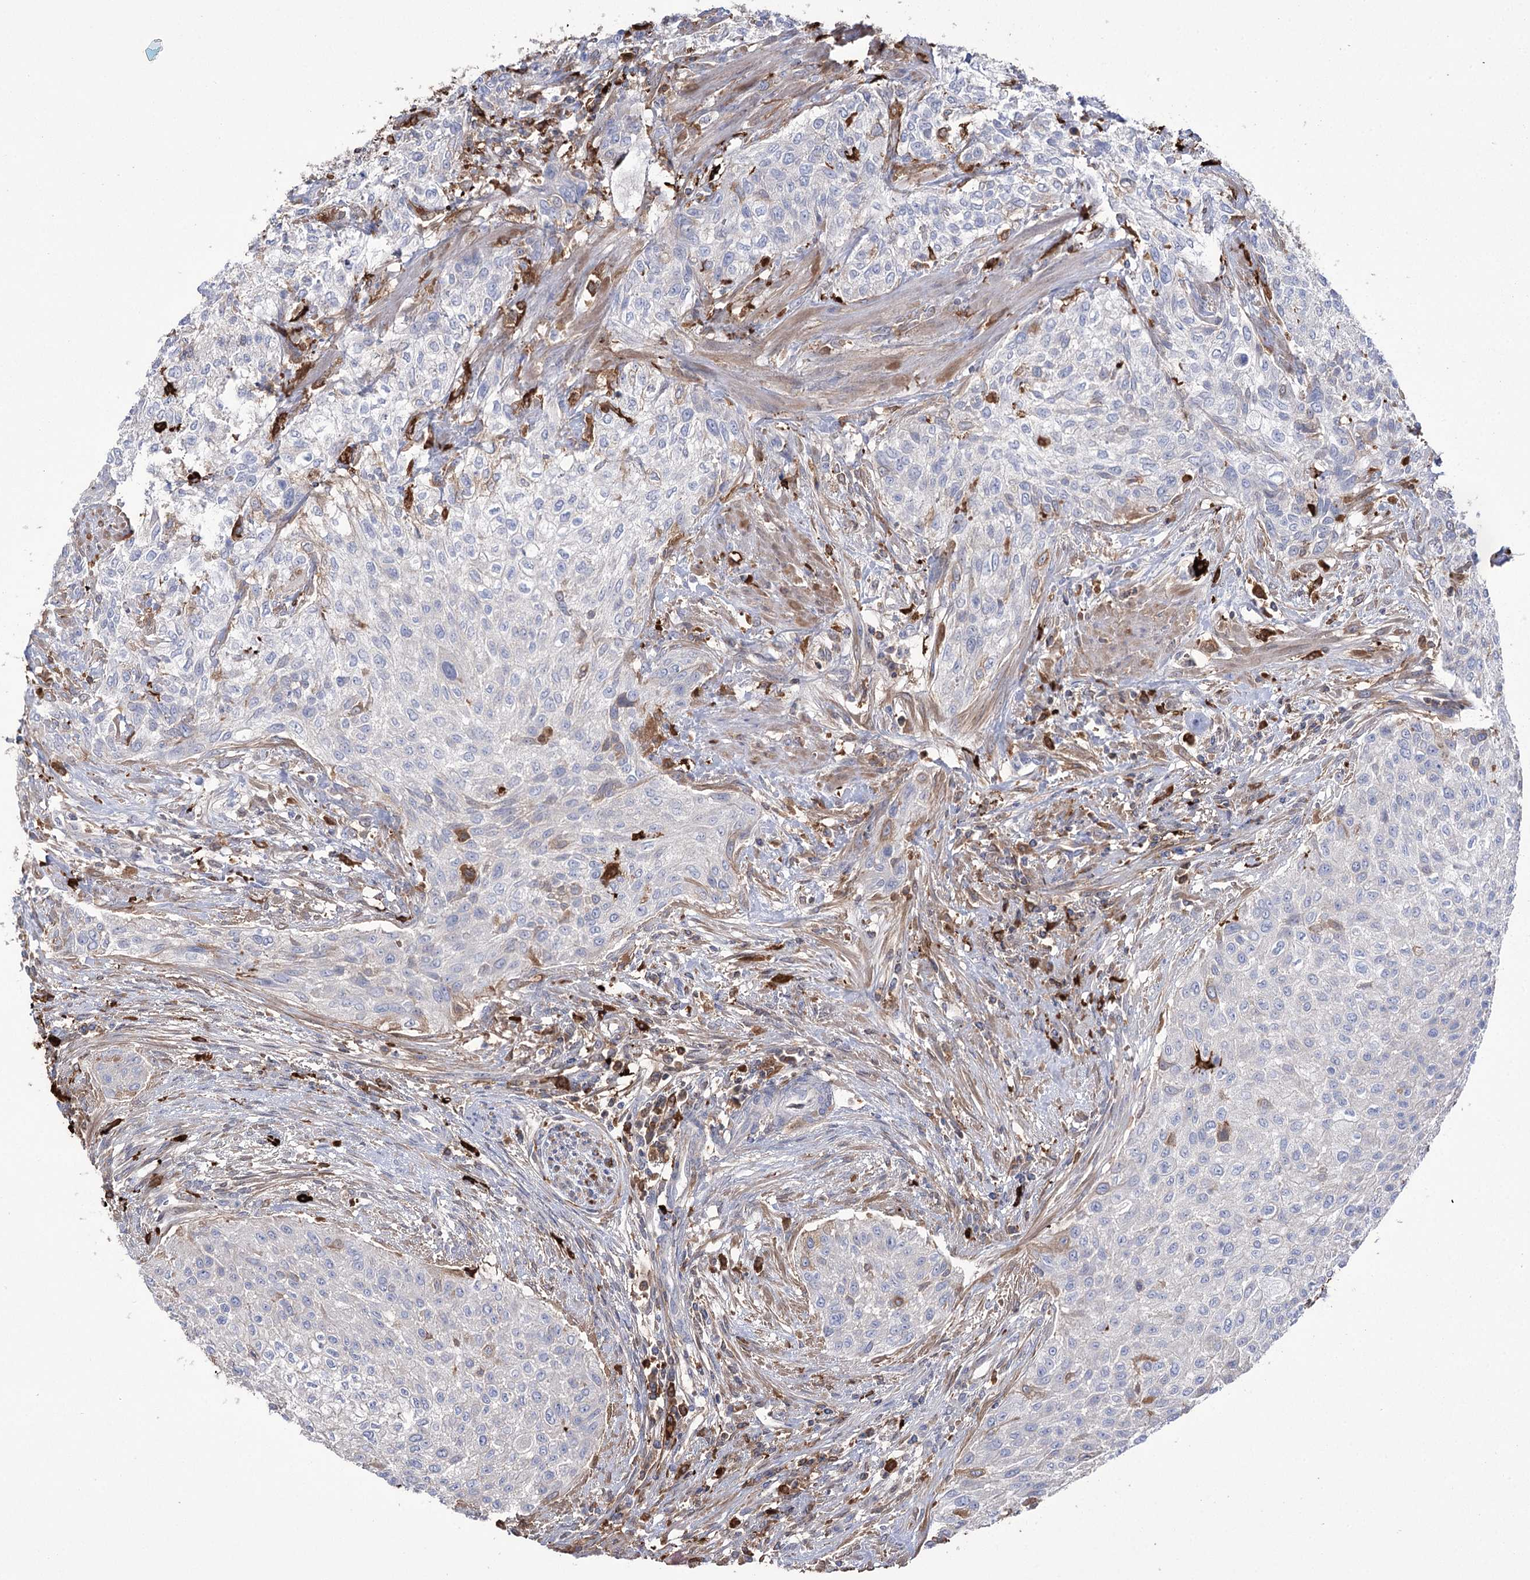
{"staining": {"intensity": "negative", "quantity": "none", "location": "none"}, "tissue": "urothelial cancer", "cell_type": "Tumor cells", "image_type": "cancer", "snomed": [{"axis": "morphology", "description": "Urothelial carcinoma, High grade"}, {"axis": "topography", "description": "Urinary bladder"}], "caption": "Human urothelial carcinoma (high-grade) stained for a protein using immunohistochemistry exhibits no positivity in tumor cells.", "gene": "ZNF622", "patient": {"sex": "male", "age": 35}}